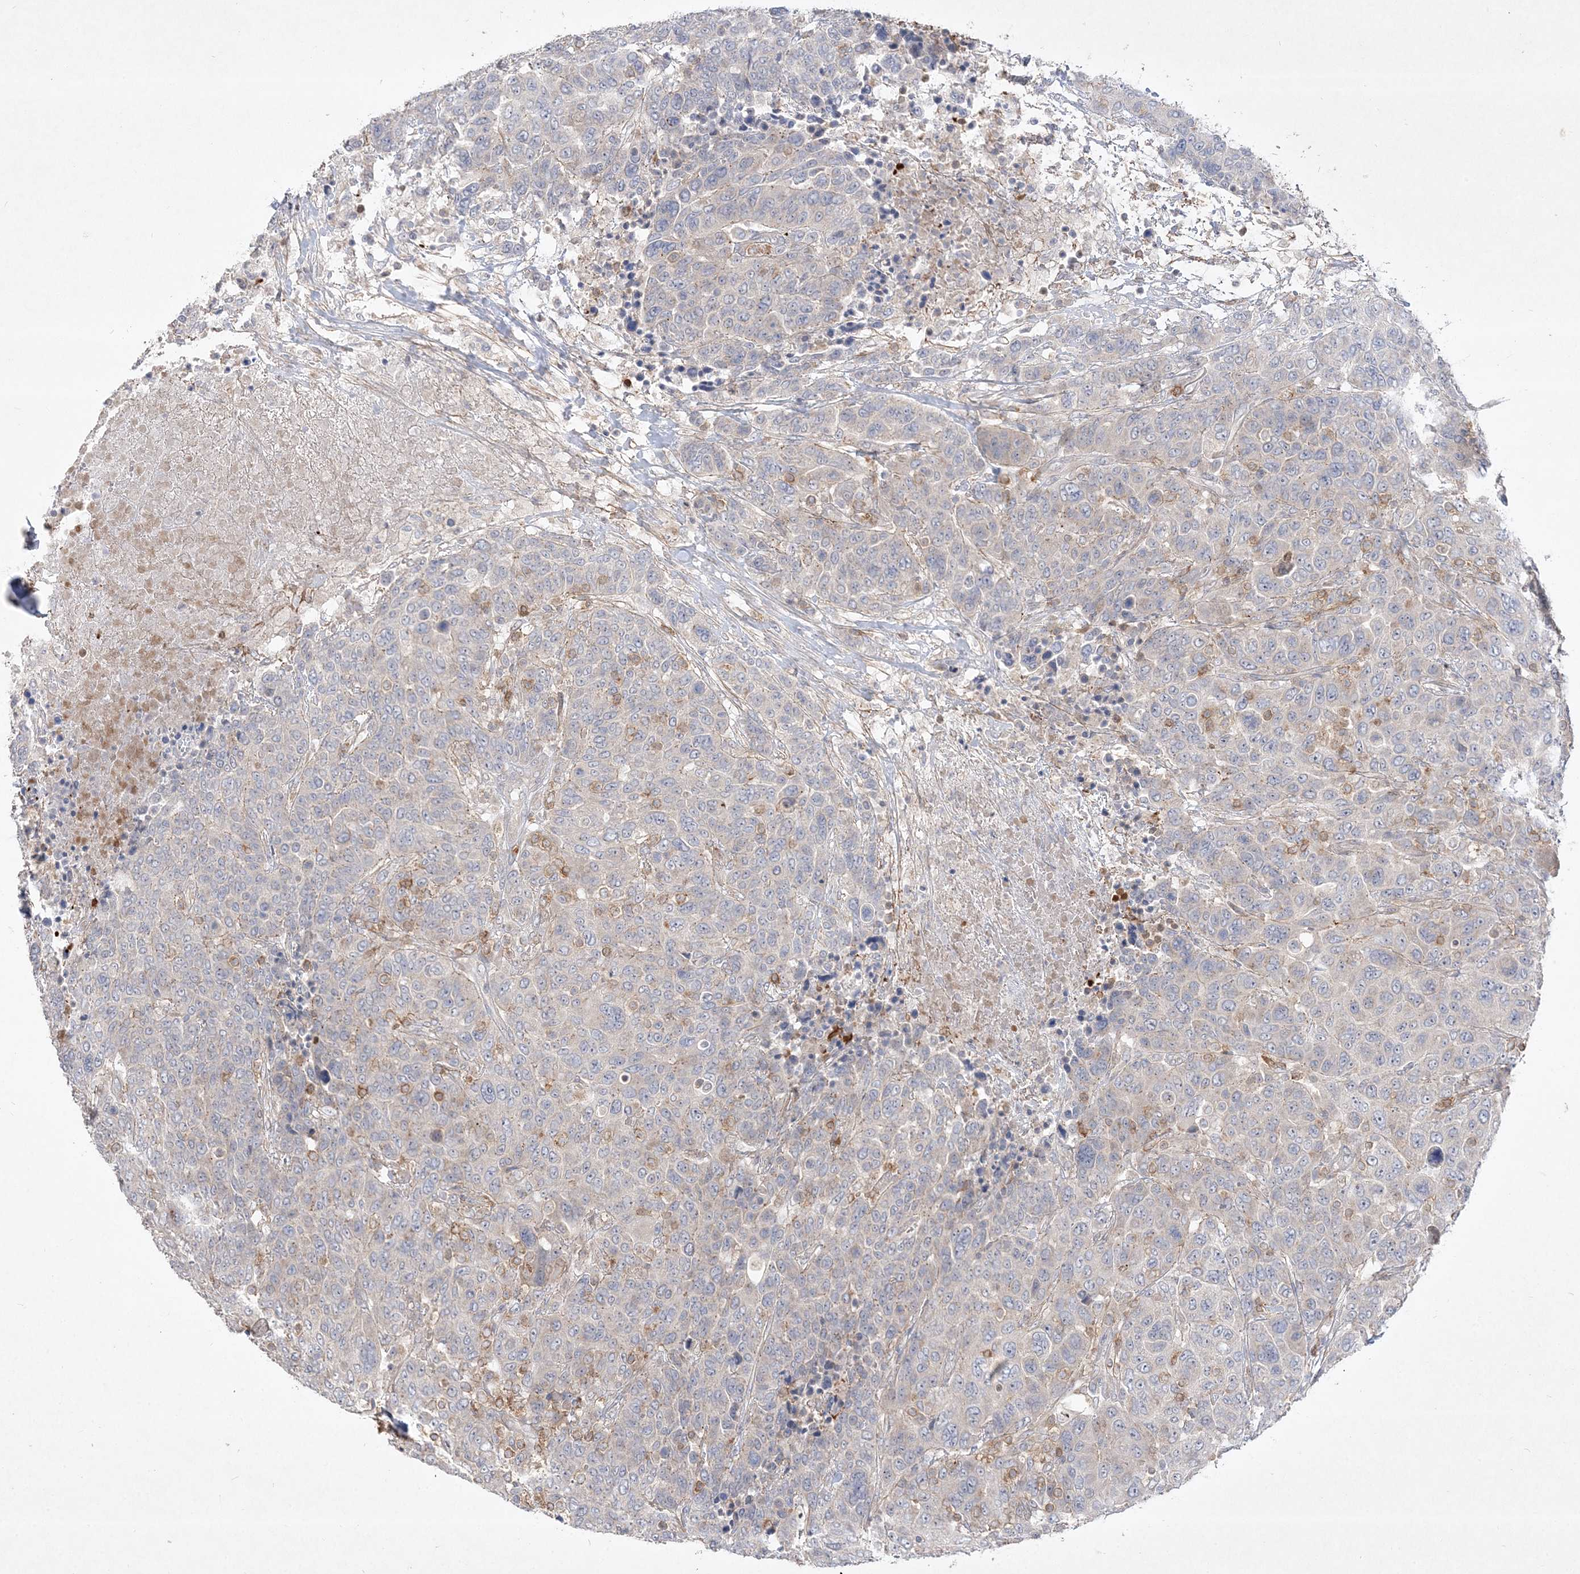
{"staining": {"intensity": "negative", "quantity": "none", "location": "none"}, "tissue": "breast cancer", "cell_type": "Tumor cells", "image_type": "cancer", "snomed": [{"axis": "morphology", "description": "Duct carcinoma"}, {"axis": "topography", "description": "Breast"}], "caption": "IHC of infiltrating ductal carcinoma (breast) exhibits no positivity in tumor cells.", "gene": "CLNK", "patient": {"sex": "female", "age": 37}}